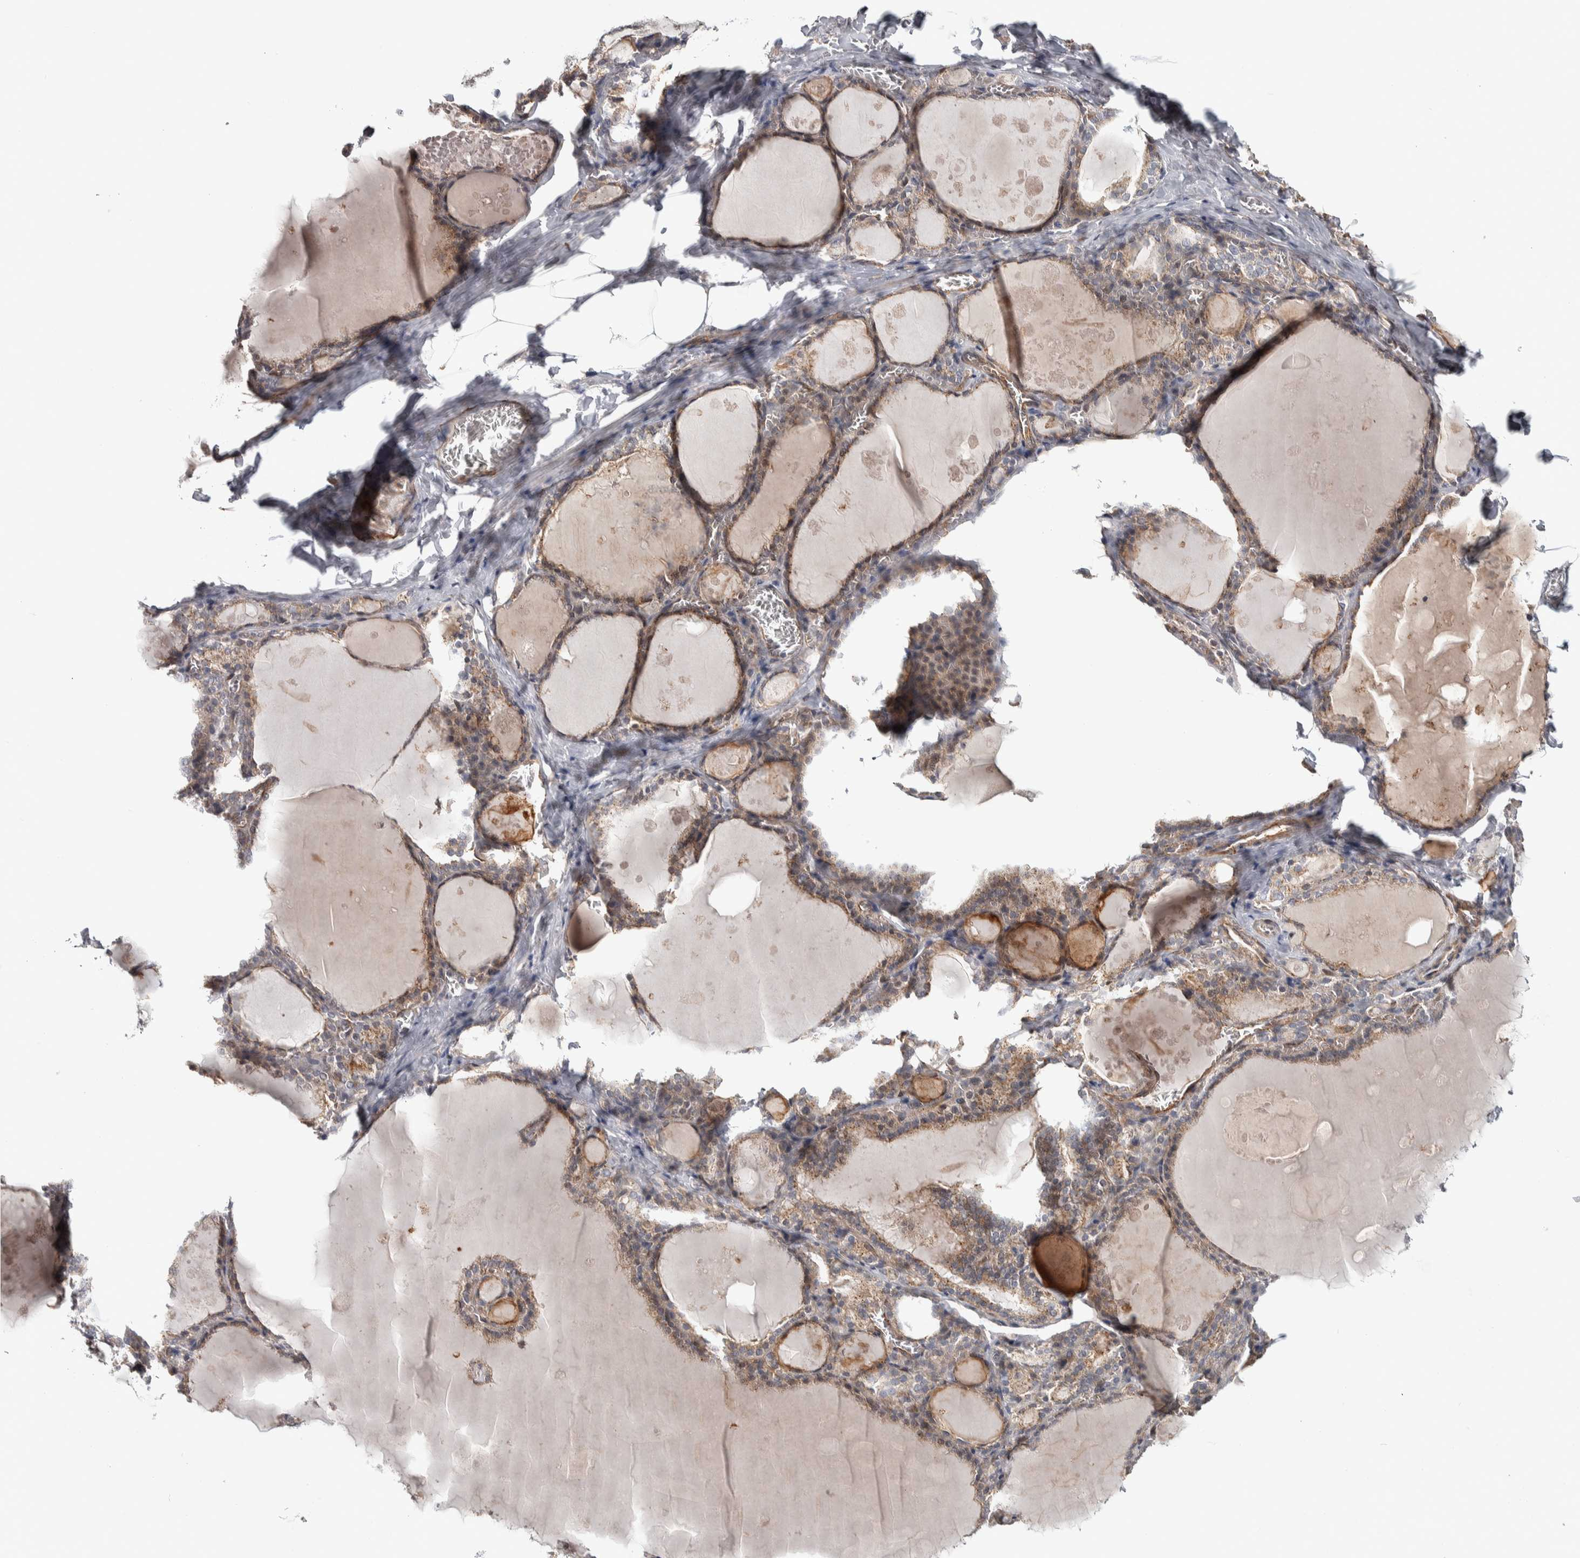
{"staining": {"intensity": "weak", "quantity": ">75%", "location": "cytoplasmic/membranous"}, "tissue": "thyroid gland", "cell_type": "Glandular cells", "image_type": "normal", "snomed": [{"axis": "morphology", "description": "Normal tissue, NOS"}, {"axis": "topography", "description": "Thyroid gland"}], "caption": "Brown immunohistochemical staining in normal human thyroid gland exhibits weak cytoplasmic/membranous expression in approximately >75% of glandular cells.", "gene": "CHMP4C", "patient": {"sex": "male", "age": 56}}